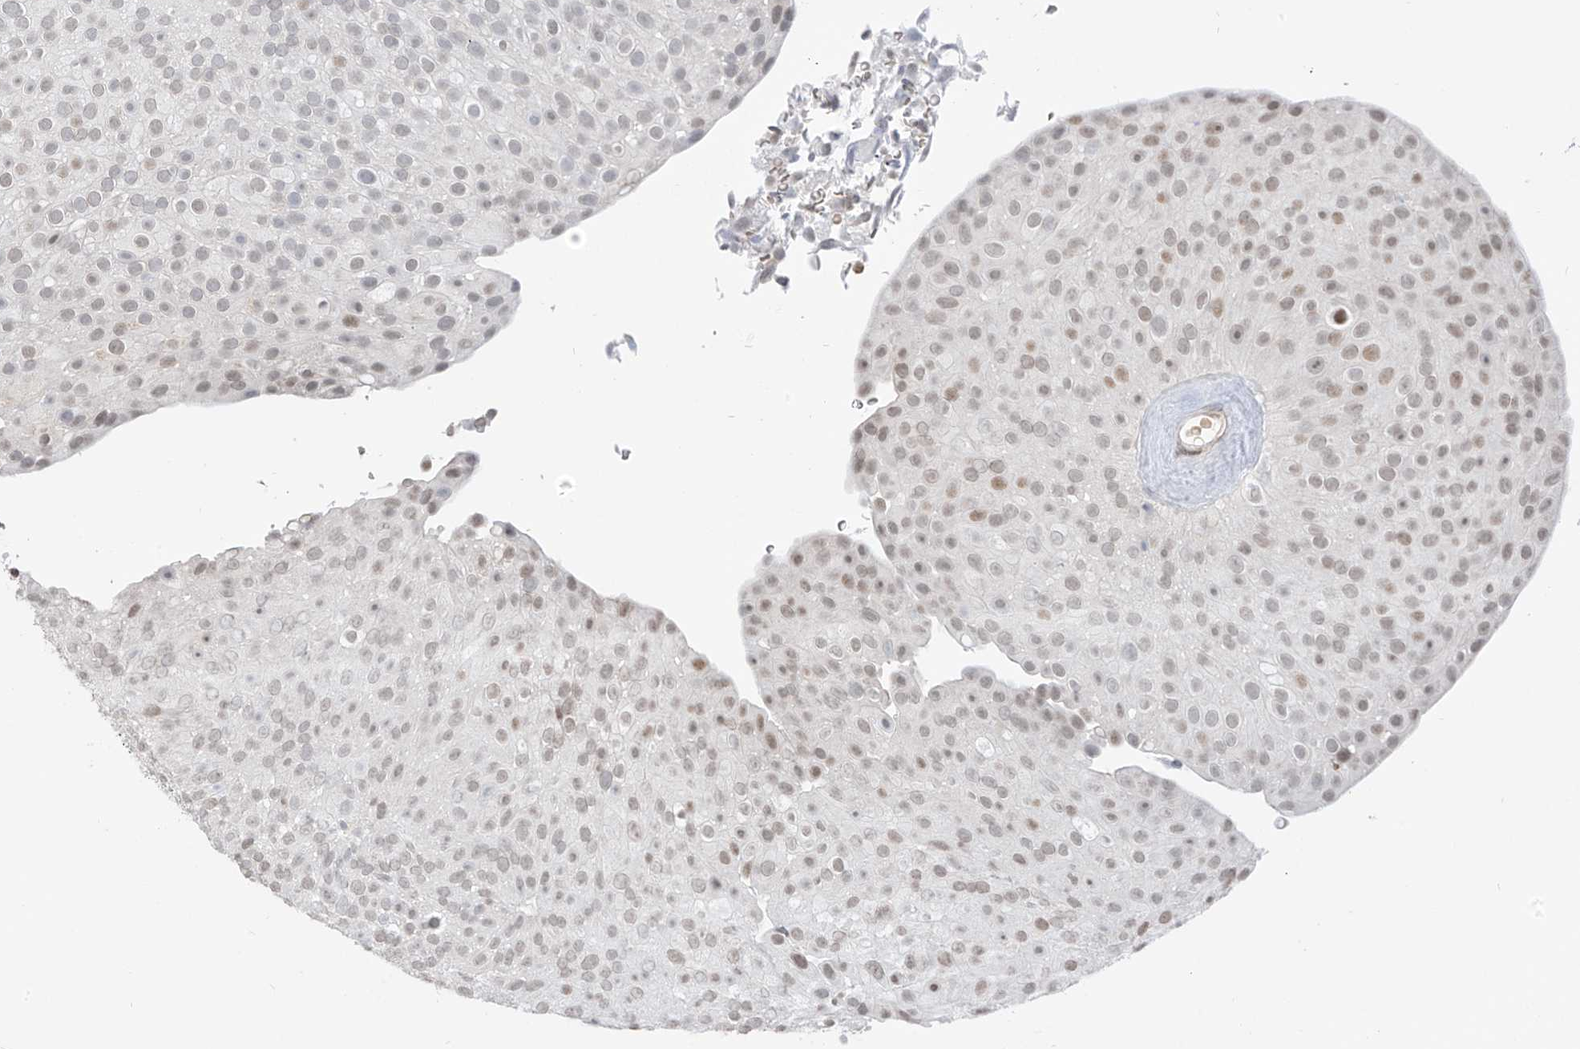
{"staining": {"intensity": "moderate", "quantity": ">75%", "location": "nuclear"}, "tissue": "urothelial cancer", "cell_type": "Tumor cells", "image_type": "cancer", "snomed": [{"axis": "morphology", "description": "Urothelial carcinoma, Low grade"}, {"axis": "topography", "description": "Urinary bladder"}], "caption": "A brown stain labels moderate nuclear staining of a protein in low-grade urothelial carcinoma tumor cells.", "gene": "MCM9", "patient": {"sex": "male", "age": 78}}